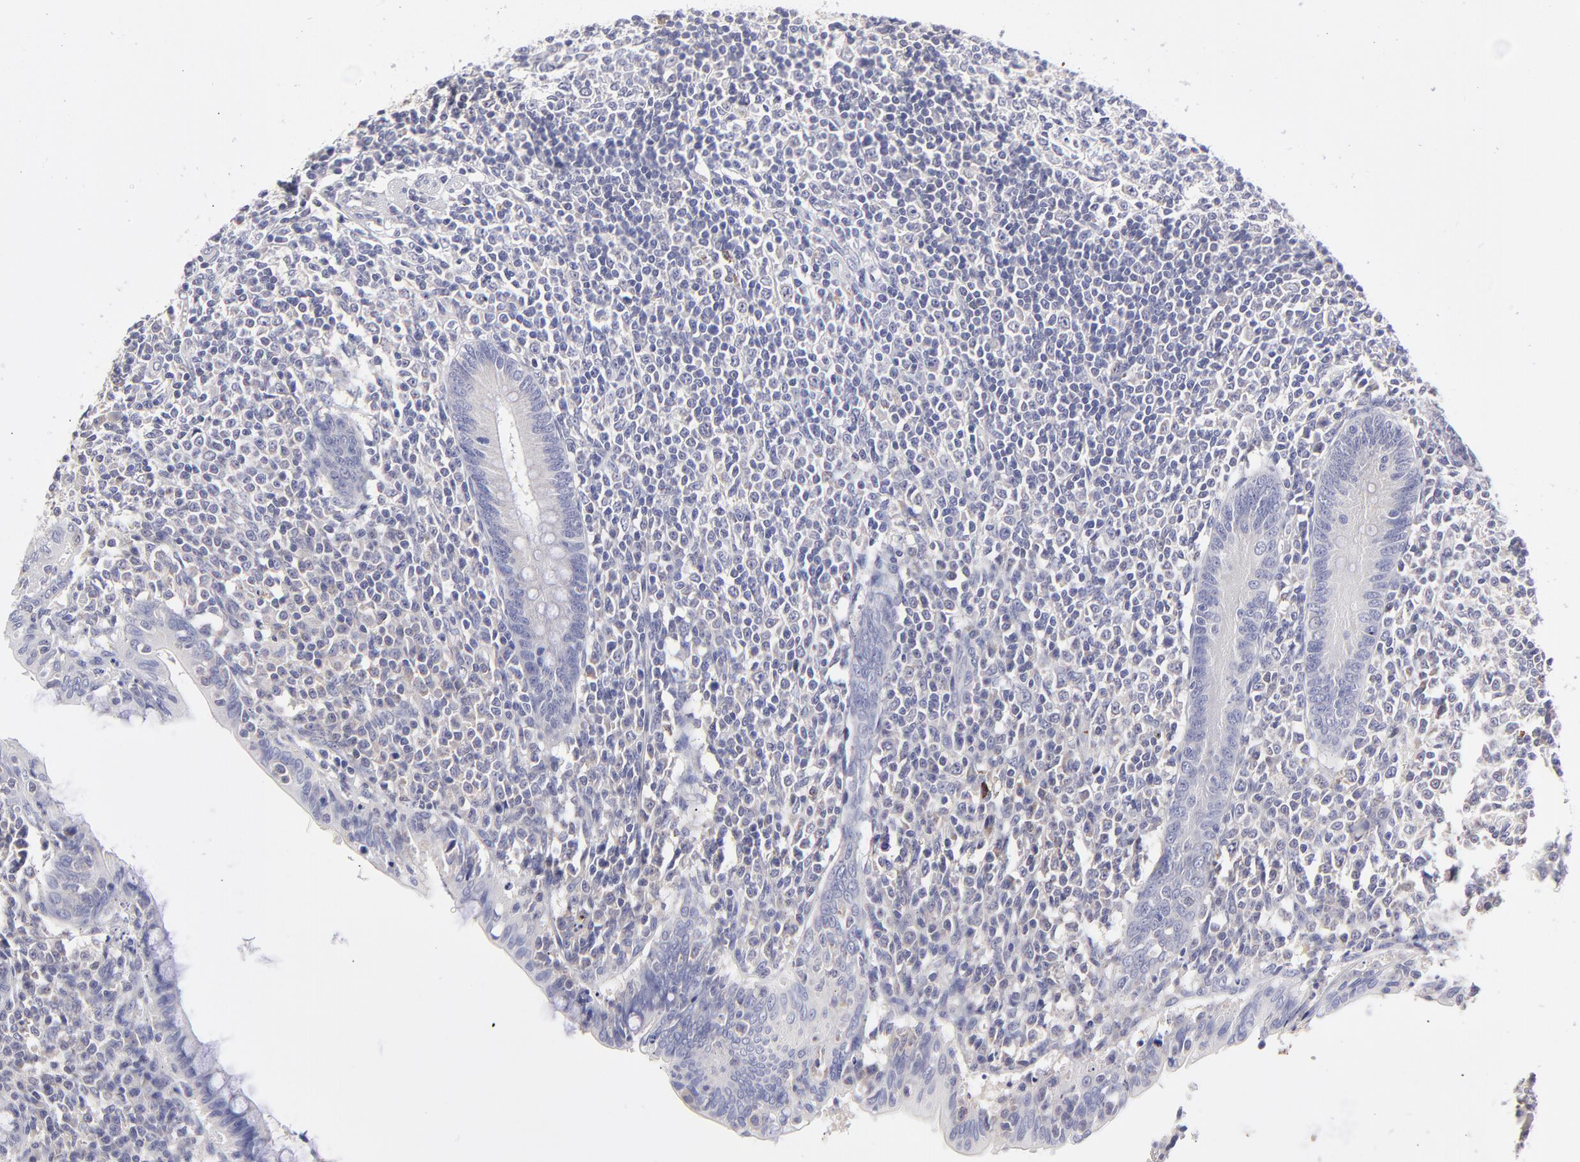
{"staining": {"intensity": "negative", "quantity": "none", "location": "none"}, "tissue": "appendix", "cell_type": "Glandular cells", "image_type": "normal", "snomed": [{"axis": "morphology", "description": "Normal tissue, NOS"}, {"axis": "topography", "description": "Appendix"}], "caption": "Glandular cells show no significant protein staining in unremarkable appendix. (Brightfield microscopy of DAB (3,3'-diaminobenzidine) IHC at high magnification).", "gene": "BTG2", "patient": {"sex": "female", "age": 66}}